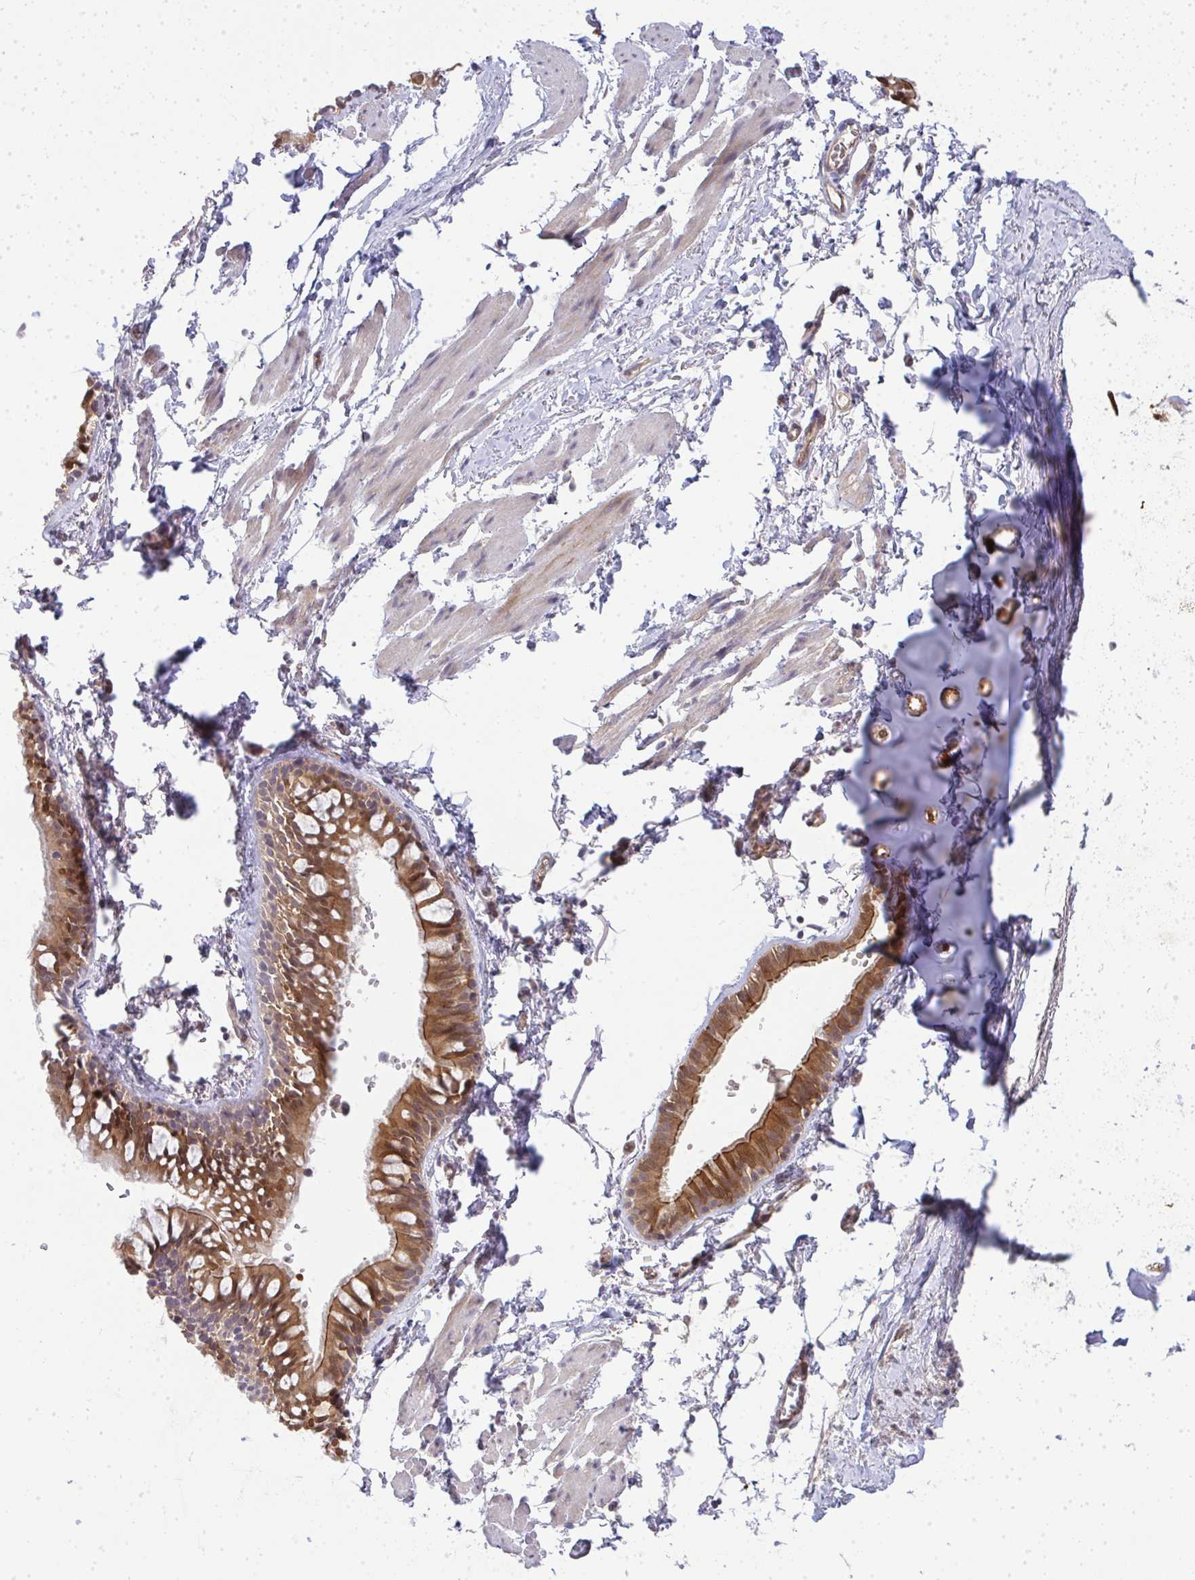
{"staining": {"intensity": "moderate", "quantity": ">75%", "location": "cytoplasmic/membranous"}, "tissue": "bronchus", "cell_type": "Respiratory epithelial cells", "image_type": "normal", "snomed": [{"axis": "morphology", "description": "Normal tissue, NOS"}, {"axis": "topography", "description": "Cartilage tissue"}, {"axis": "topography", "description": "Bronchus"}, {"axis": "topography", "description": "Peripheral nerve tissue"}], "caption": "A high-resolution histopathology image shows IHC staining of unremarkable bronchus, which shows moderate cytoplasmic/membranous staining in approximately >75% of respiratory epithelial cells.", "gene": "HDHD2", "patient": {"sex": "female", "age": 59}}